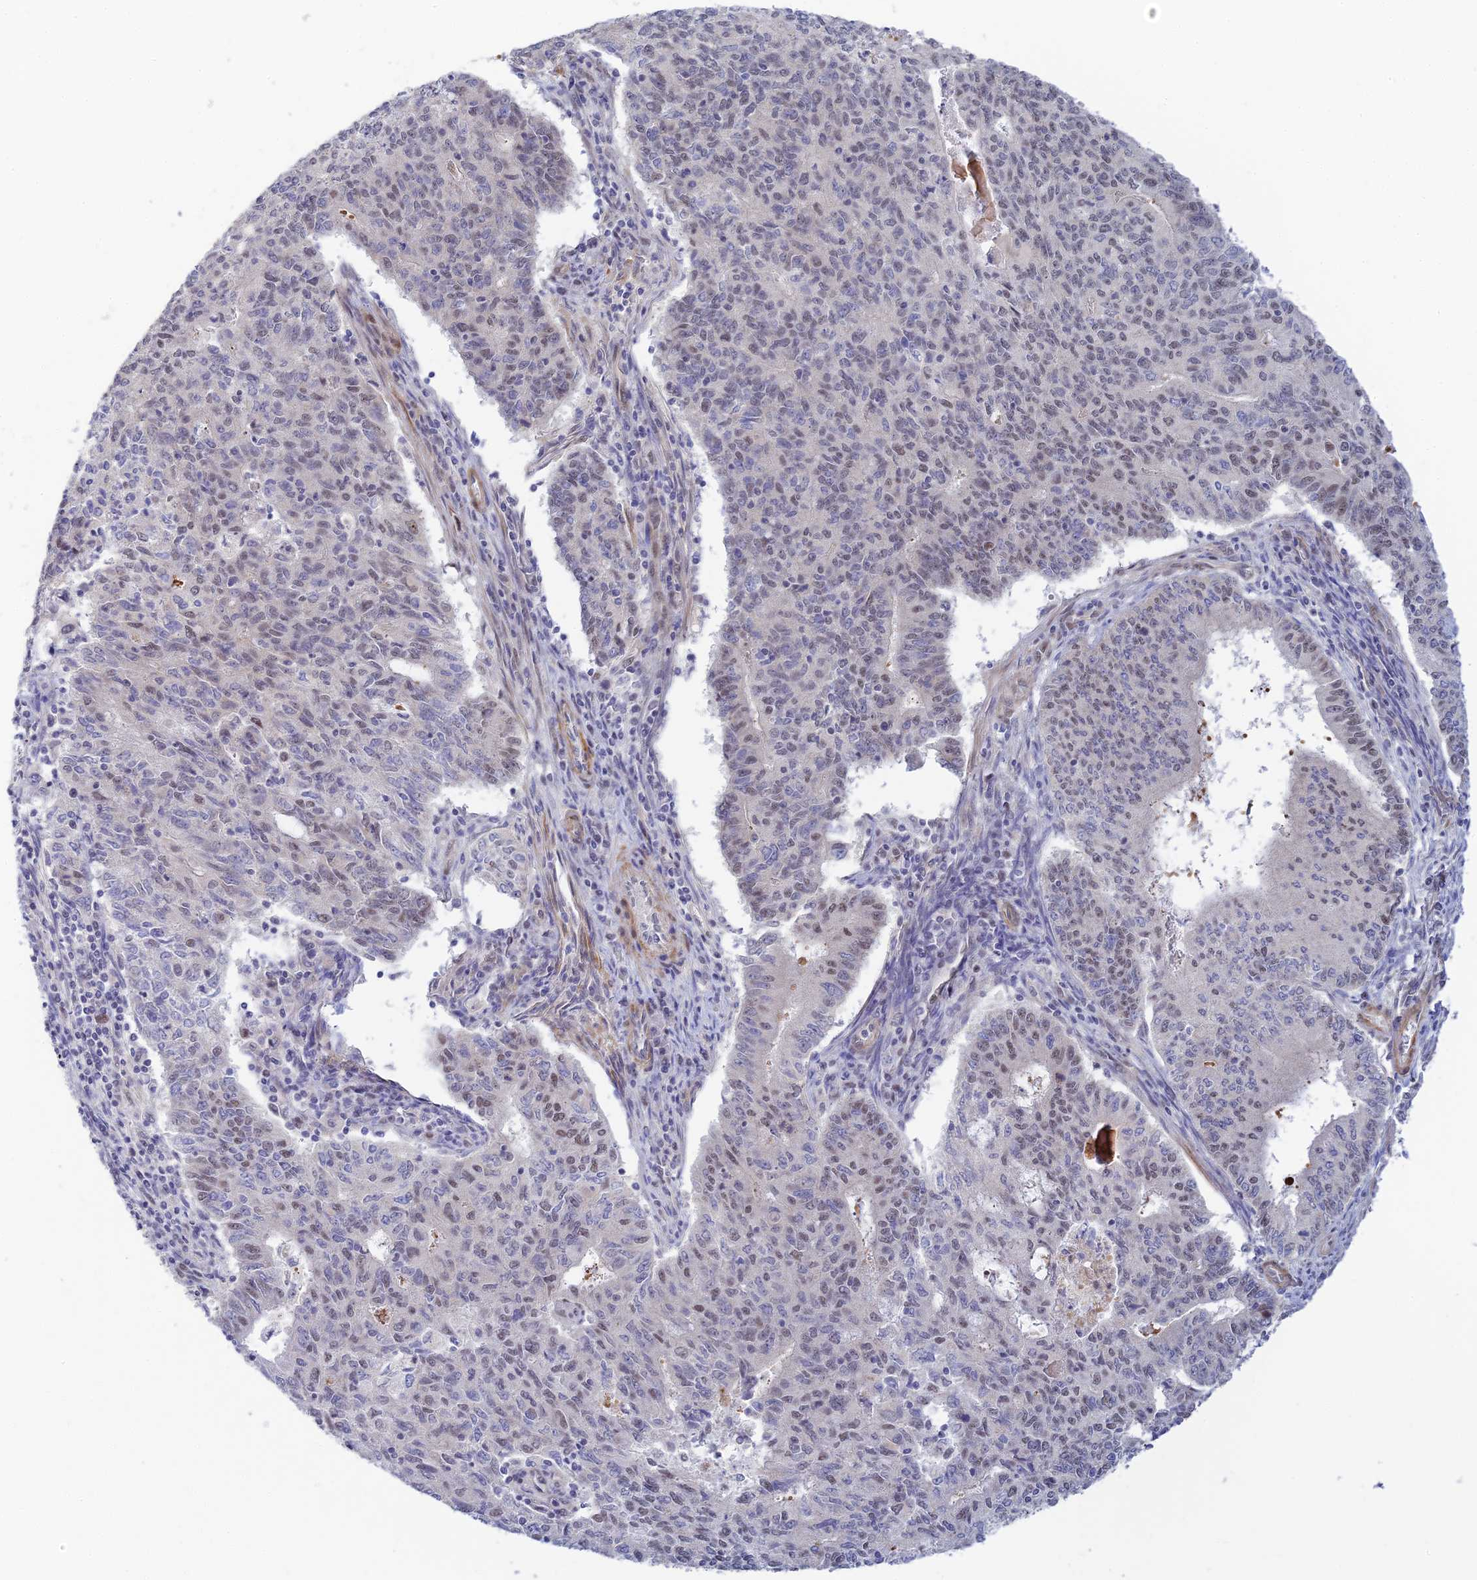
{"staining": {"intensity": "weak", "quantity": "25%-75%", "location": "nuclear"}, "tissue": "endometrial cancer", "cell_type": "Tumor cells", "image_type": "cancer", "snomed": [{"axis": "morphology", "description": "Adenocarcinoma, NOS"}, {"axis": "topography", "description": "Endometrium"}], "caption": "Tumor cells demonstrate low levels of weak nuclear expression in approximately 25%-75% of cells in human adenocarcinoma (endometrial).", "gene": "CFAP92", "patient": {"sex": "female", "age": 59}}